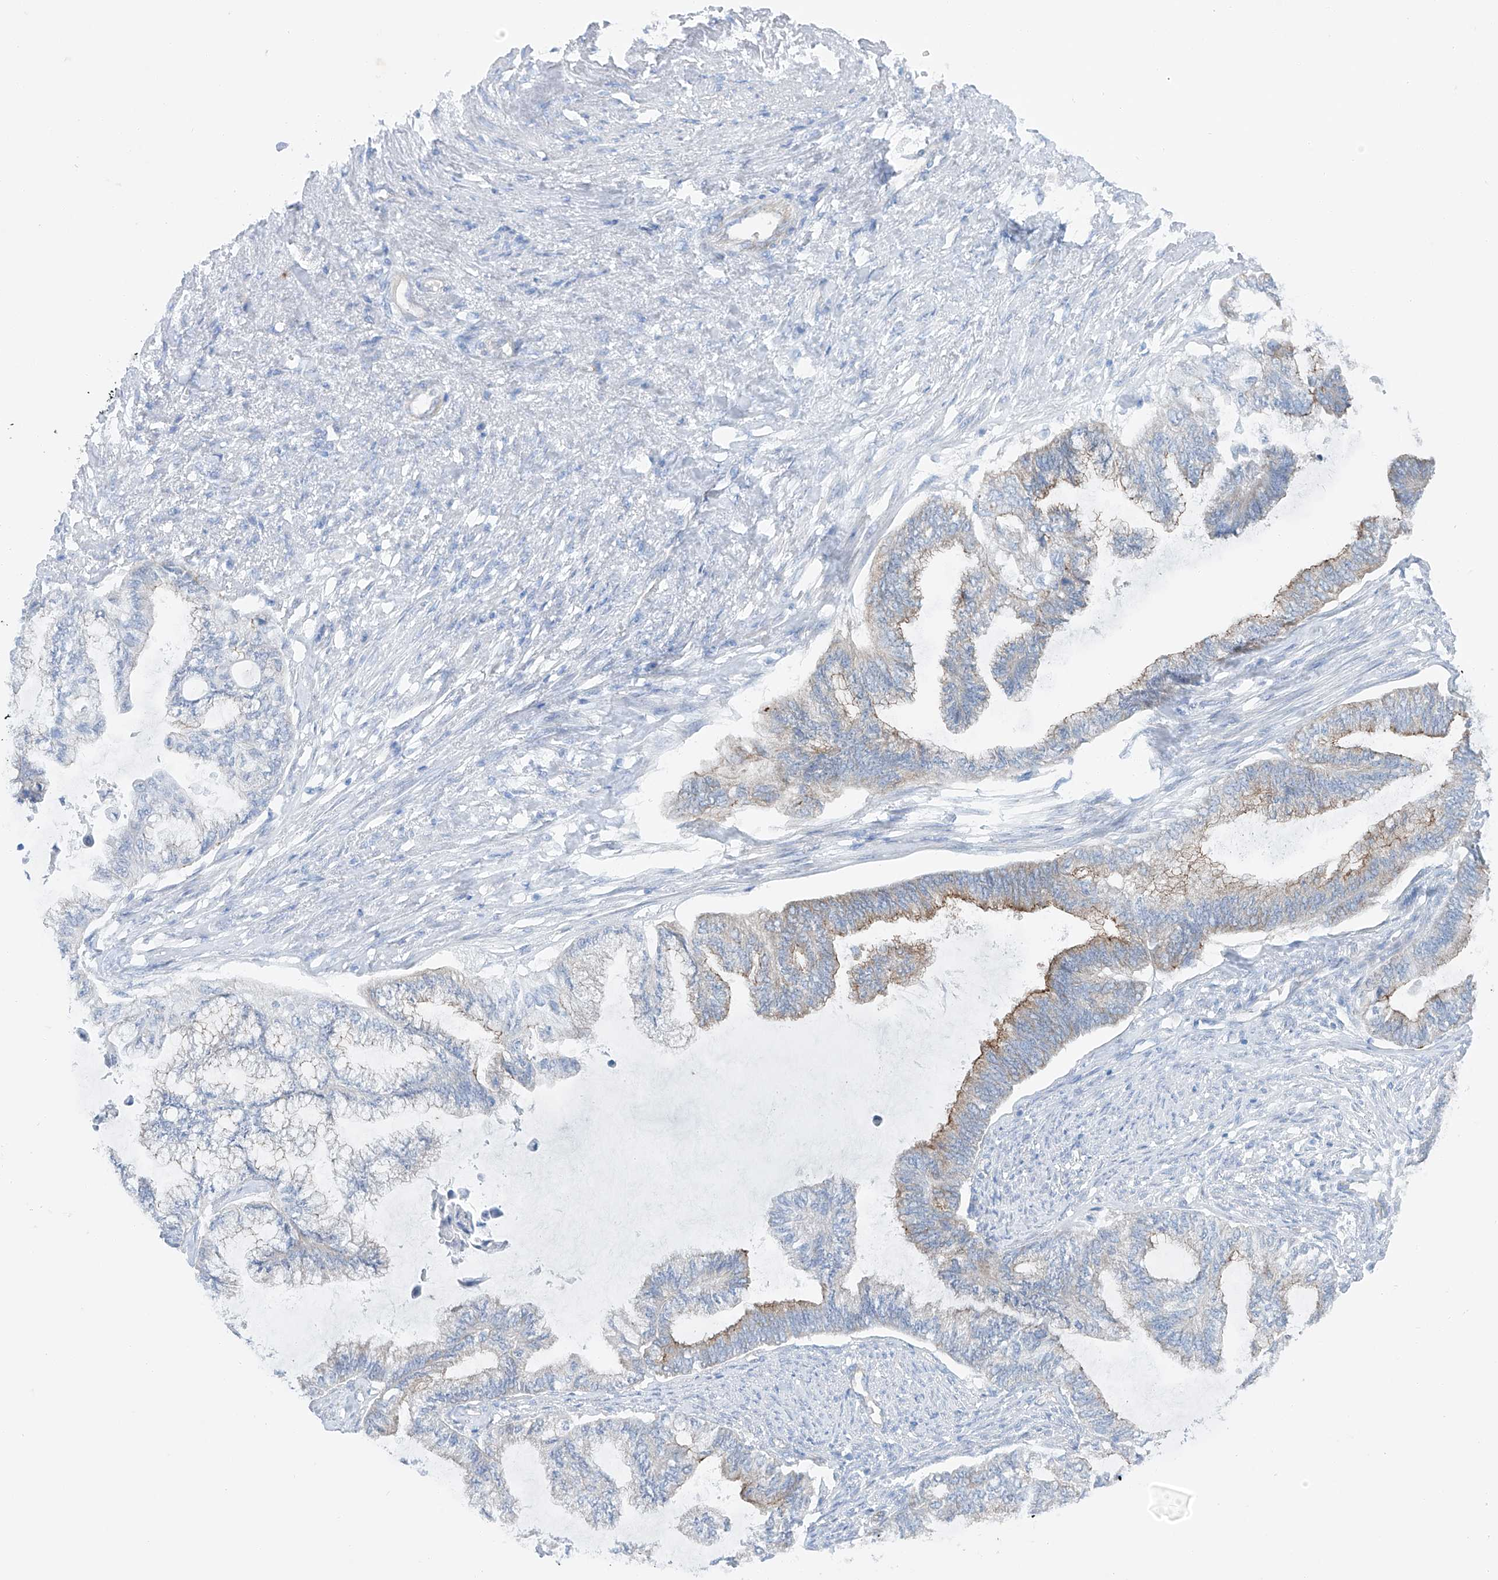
{"staining": {"intensity": "moderate", "quantity": "<25%", "location": "cytoplasmic/membranous"}, "tissue": "endometrial cancer", "cell_type": "Tumor cells", "image_type": "cancer", "snomed": [{"axis": "morphology", "description": "Adenocarcinoma, NOS"}, {"axis": "topography", "description": "Endometrium"}], "caption": "Approximately <25% of tumor cells in endometrial cancer (adenocarcinoma) demonstrate moderate cytoplasmic/membranous protein positivity as visualized by brown immunohistochemical staining.", "gene": "MAGI1", "patient": {"sex": "female", "age": 86}}